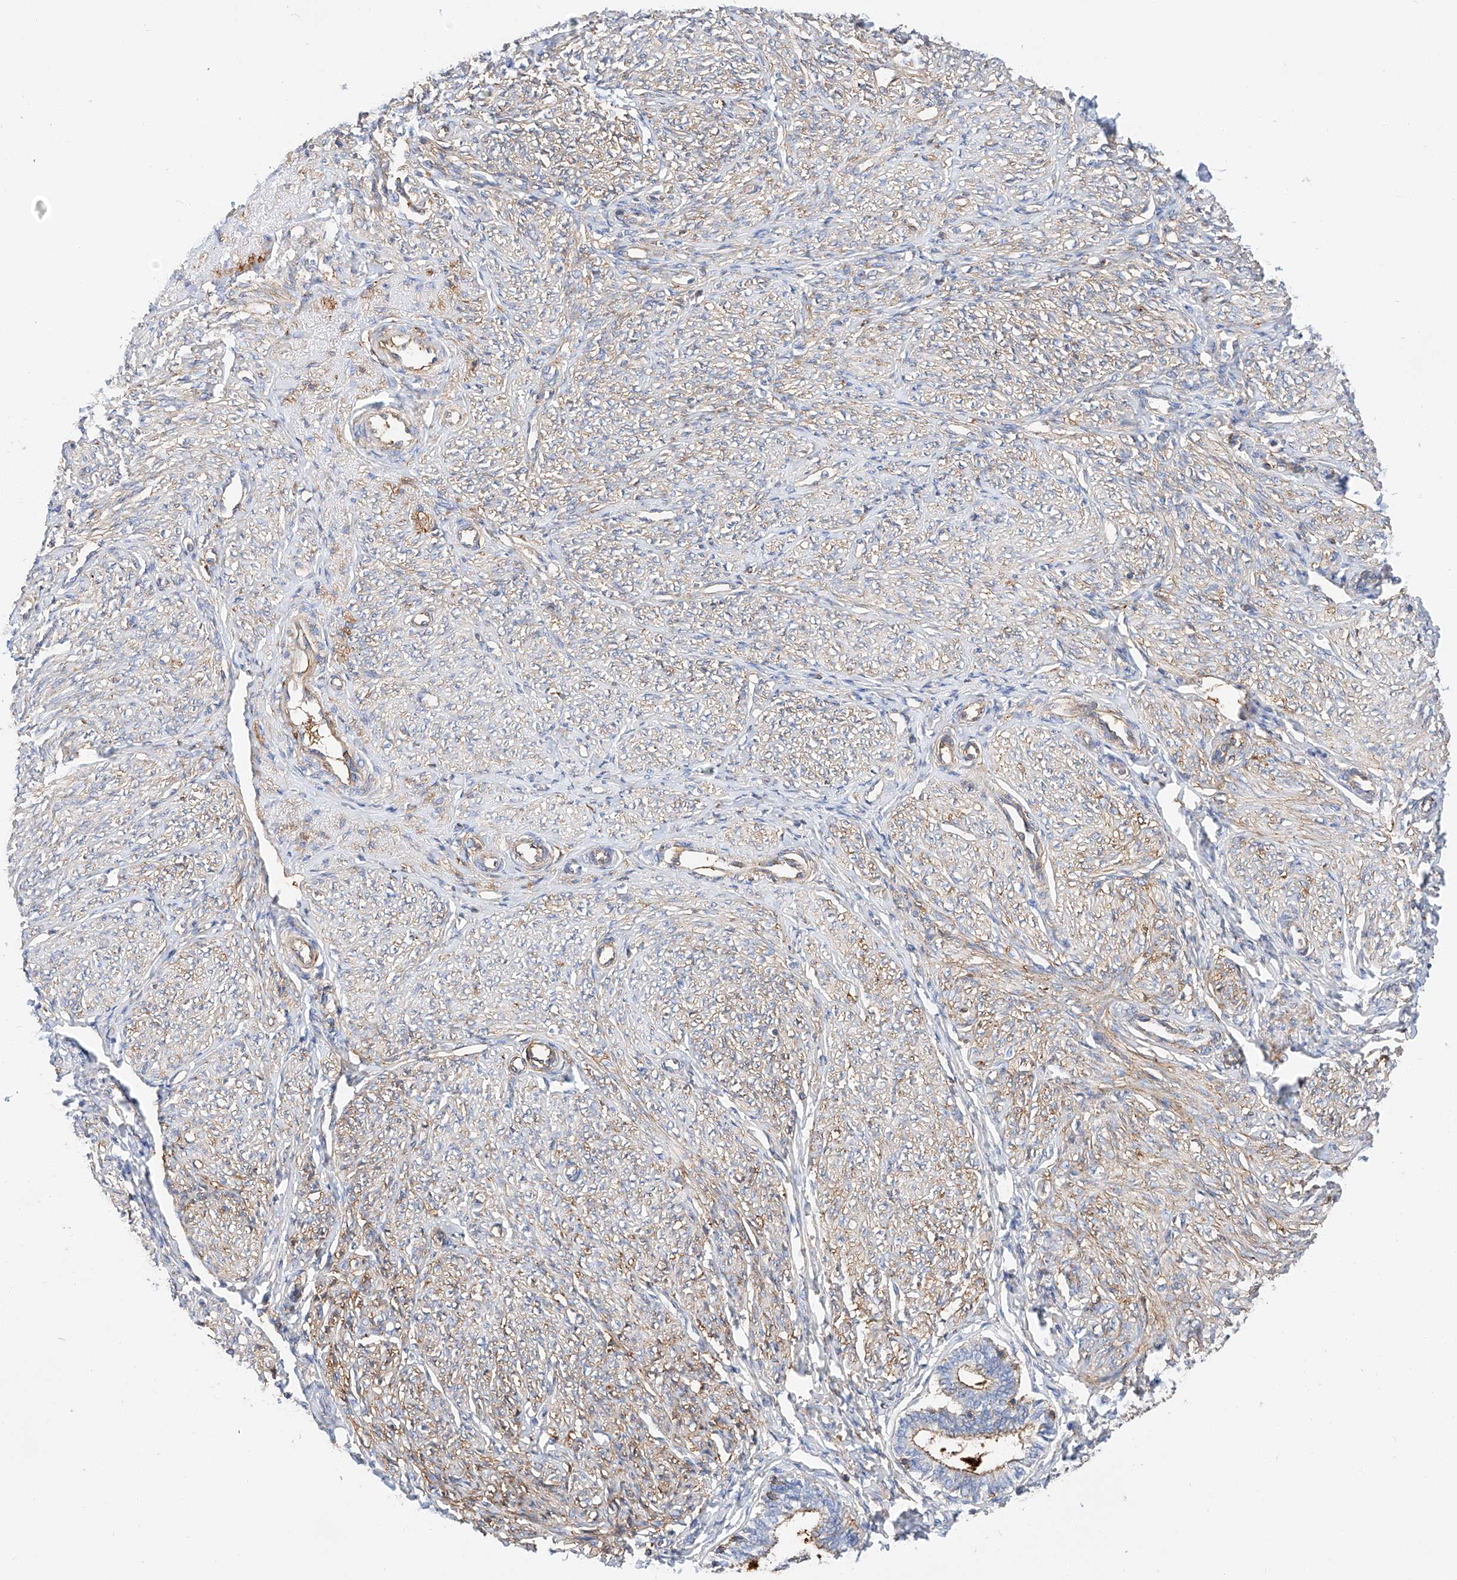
{"staining": {"intensity": "weak", "quantity": "25%-75%", "location": "cytoplasmic/membranous"}, "tissue": "endometrium", "cell_type": "Cells in endometrial stroma", "image_type": "normal", "snomed": [{"axis": "morphology", "description": "Normal tissue, NOS"}, {"axis": "topography", "description": "Endometrium"}], "caption": "Protein analysis of unremarkable endometrium exhibits weak cytoplasmic/membranous positivity in about 25%-75% of cells in endometrial stroma. (Stains: DAB (3,3'-diaminobenzidine) in brown, nuclei in blue, Microscopy: brightfield microscopy at high magnification).", "gene": "ENSG00000259132", "patient": {"sex": "female", "age": 72}}